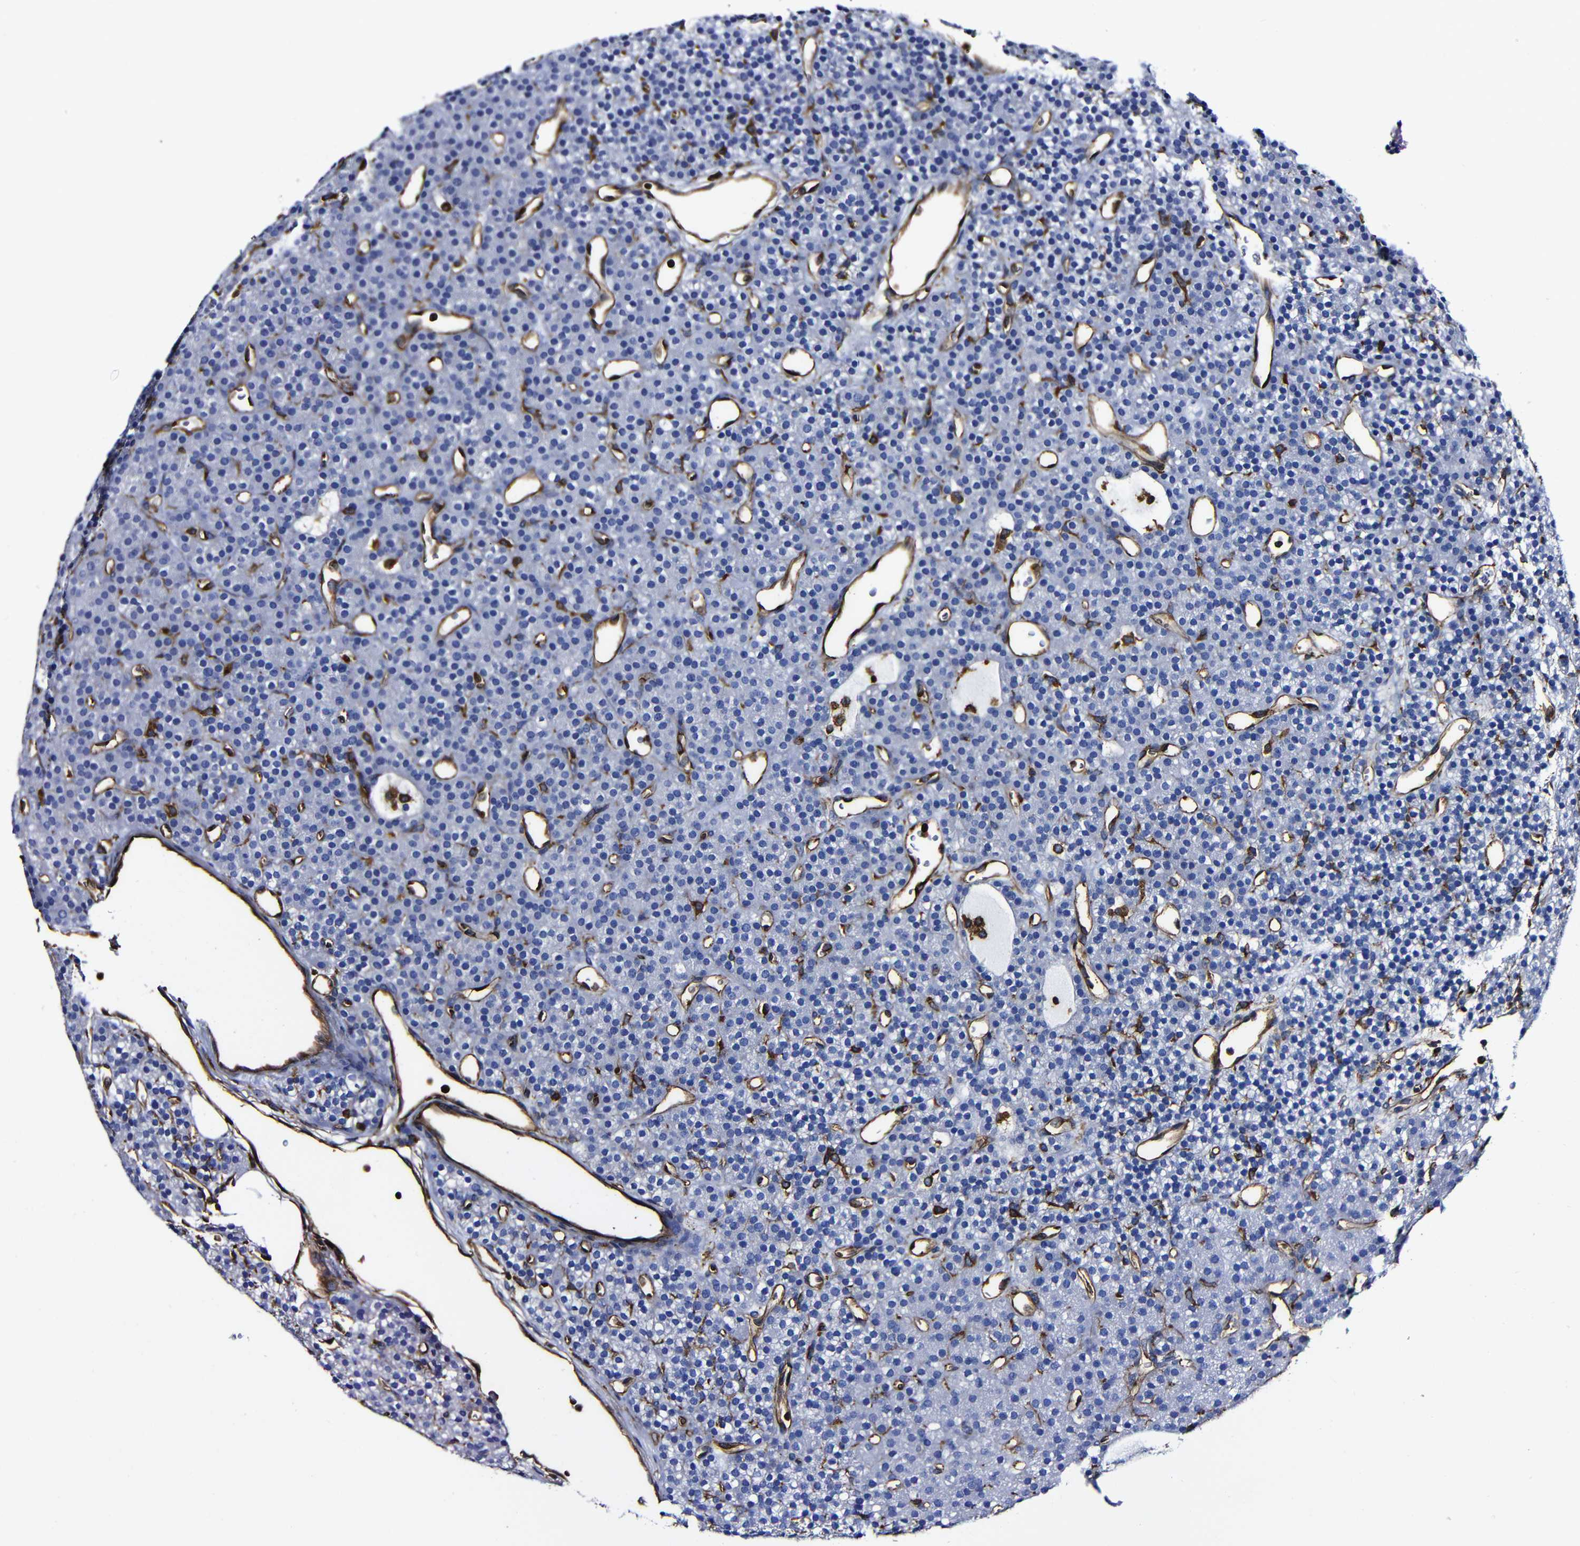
{"staining": {"intensity": "negative", "quantity": "none", "location": "none"}, "tissue": "parathyroid gland", "cell_type": "Glandular cells", "image_type": "normal", "snomed": [{"axis": "morphology", "description": "Normal tissue, NOS"}, {"axis": "morphology", "description": "Hyperplasia, NOS"}, {"axis": "topography", "description": "Parathyroid gland"}], "caption": "This is an immunohistochemistry (IHC) photomicrograph of benign human parathyroid gland. There is no staining in glandular cells.", "gene": "MSN", "patient": {"sex": "male", "age": 44}}